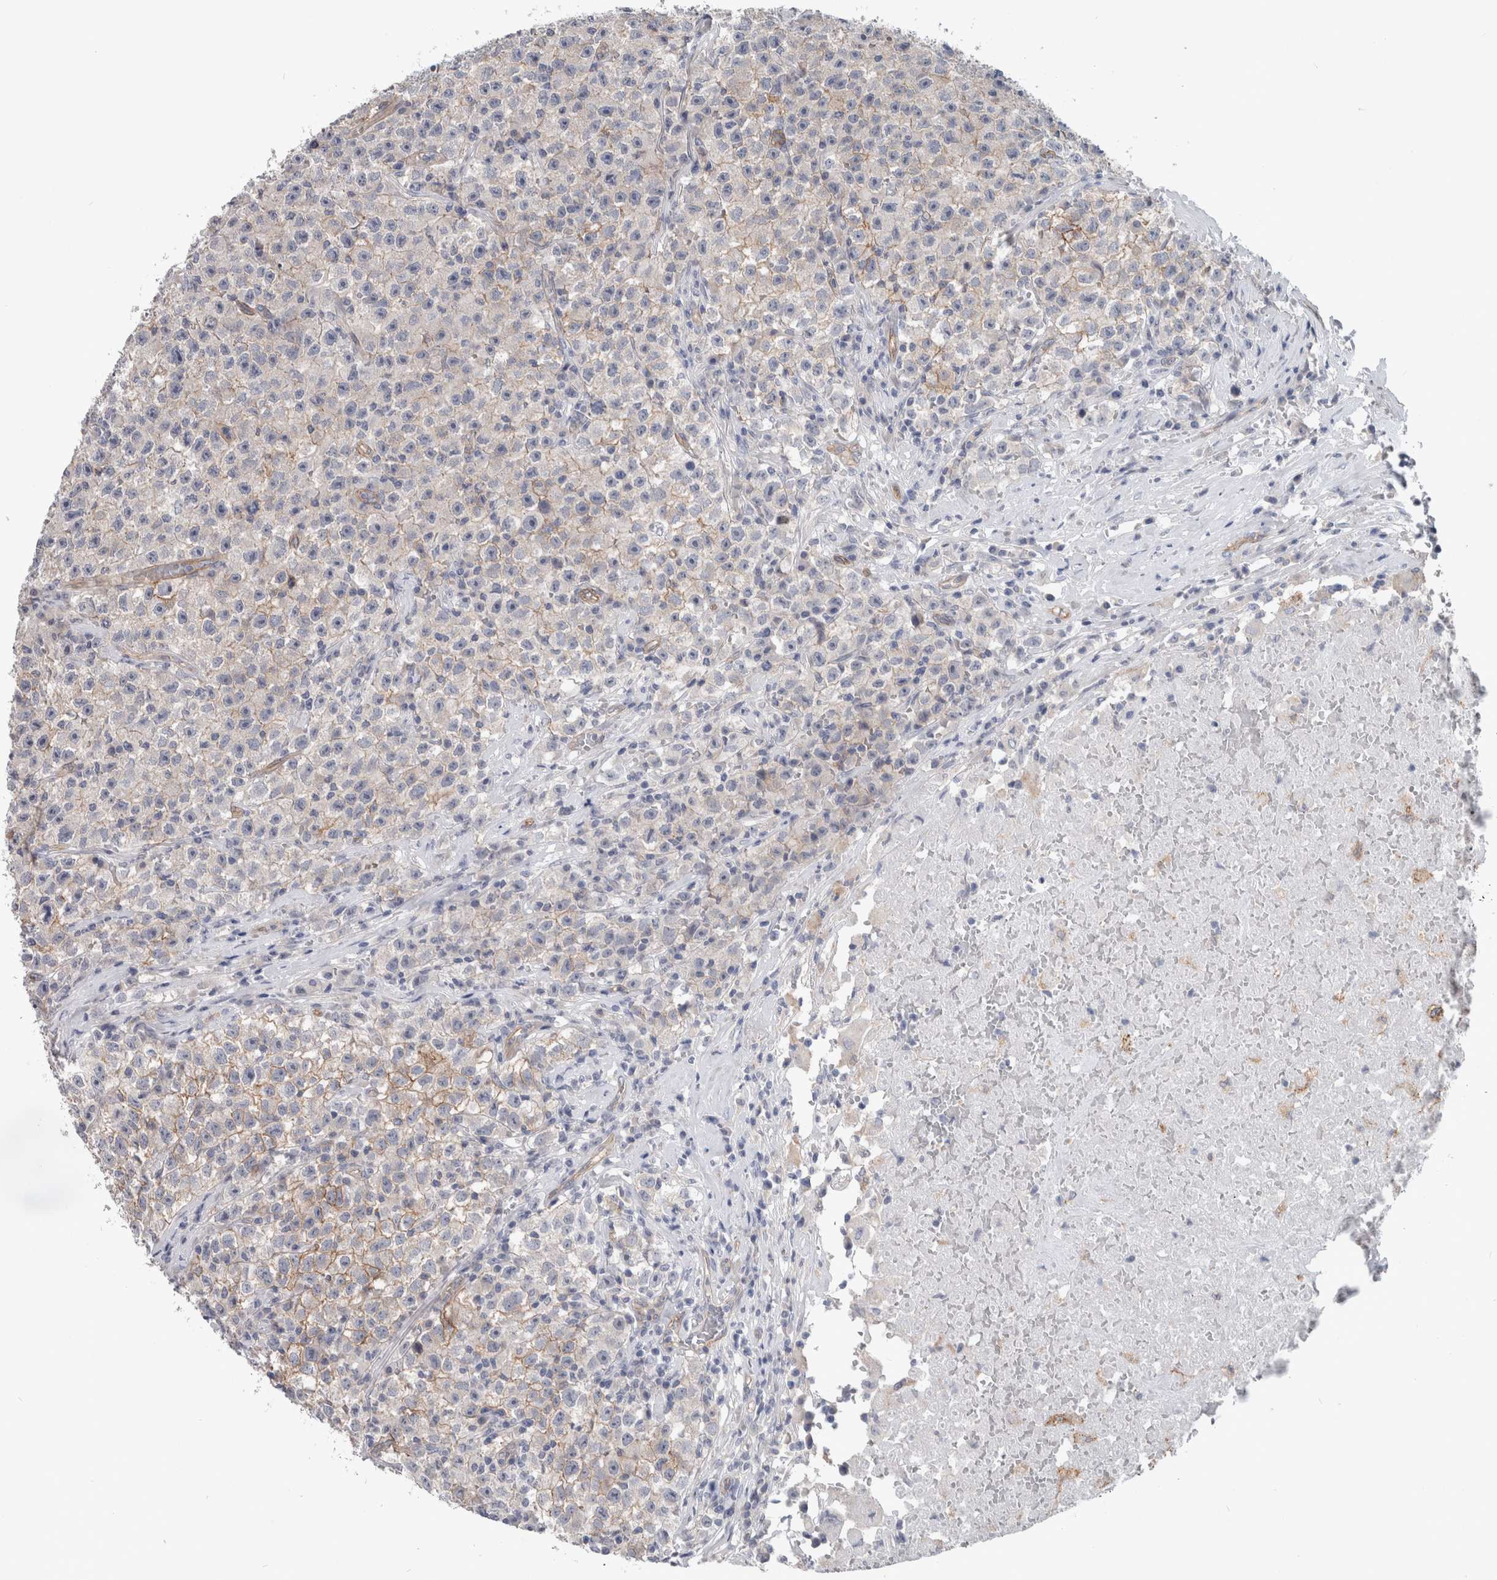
{"staining": {"intensity": "moderate", "quantity": "<25%", "location": "cytoplasmic/membranous"}, "tissue": "testis cancer", "cell_type": "Tumor cells", "image_type": "cancer", "snomed": [{"axis": "morphology", "description": "Seminoma, NOS"}, {"axis": "topography", "description": "Testis"}], "caption": "Human testis cancer (seminoma) stained with a brown dye exhibits moderate cytoplasmic/membranous positive positivity in approximately <25% of tumor cells.", "gene": "BCAM", "patient": {"sex": "male", "age": 22}}